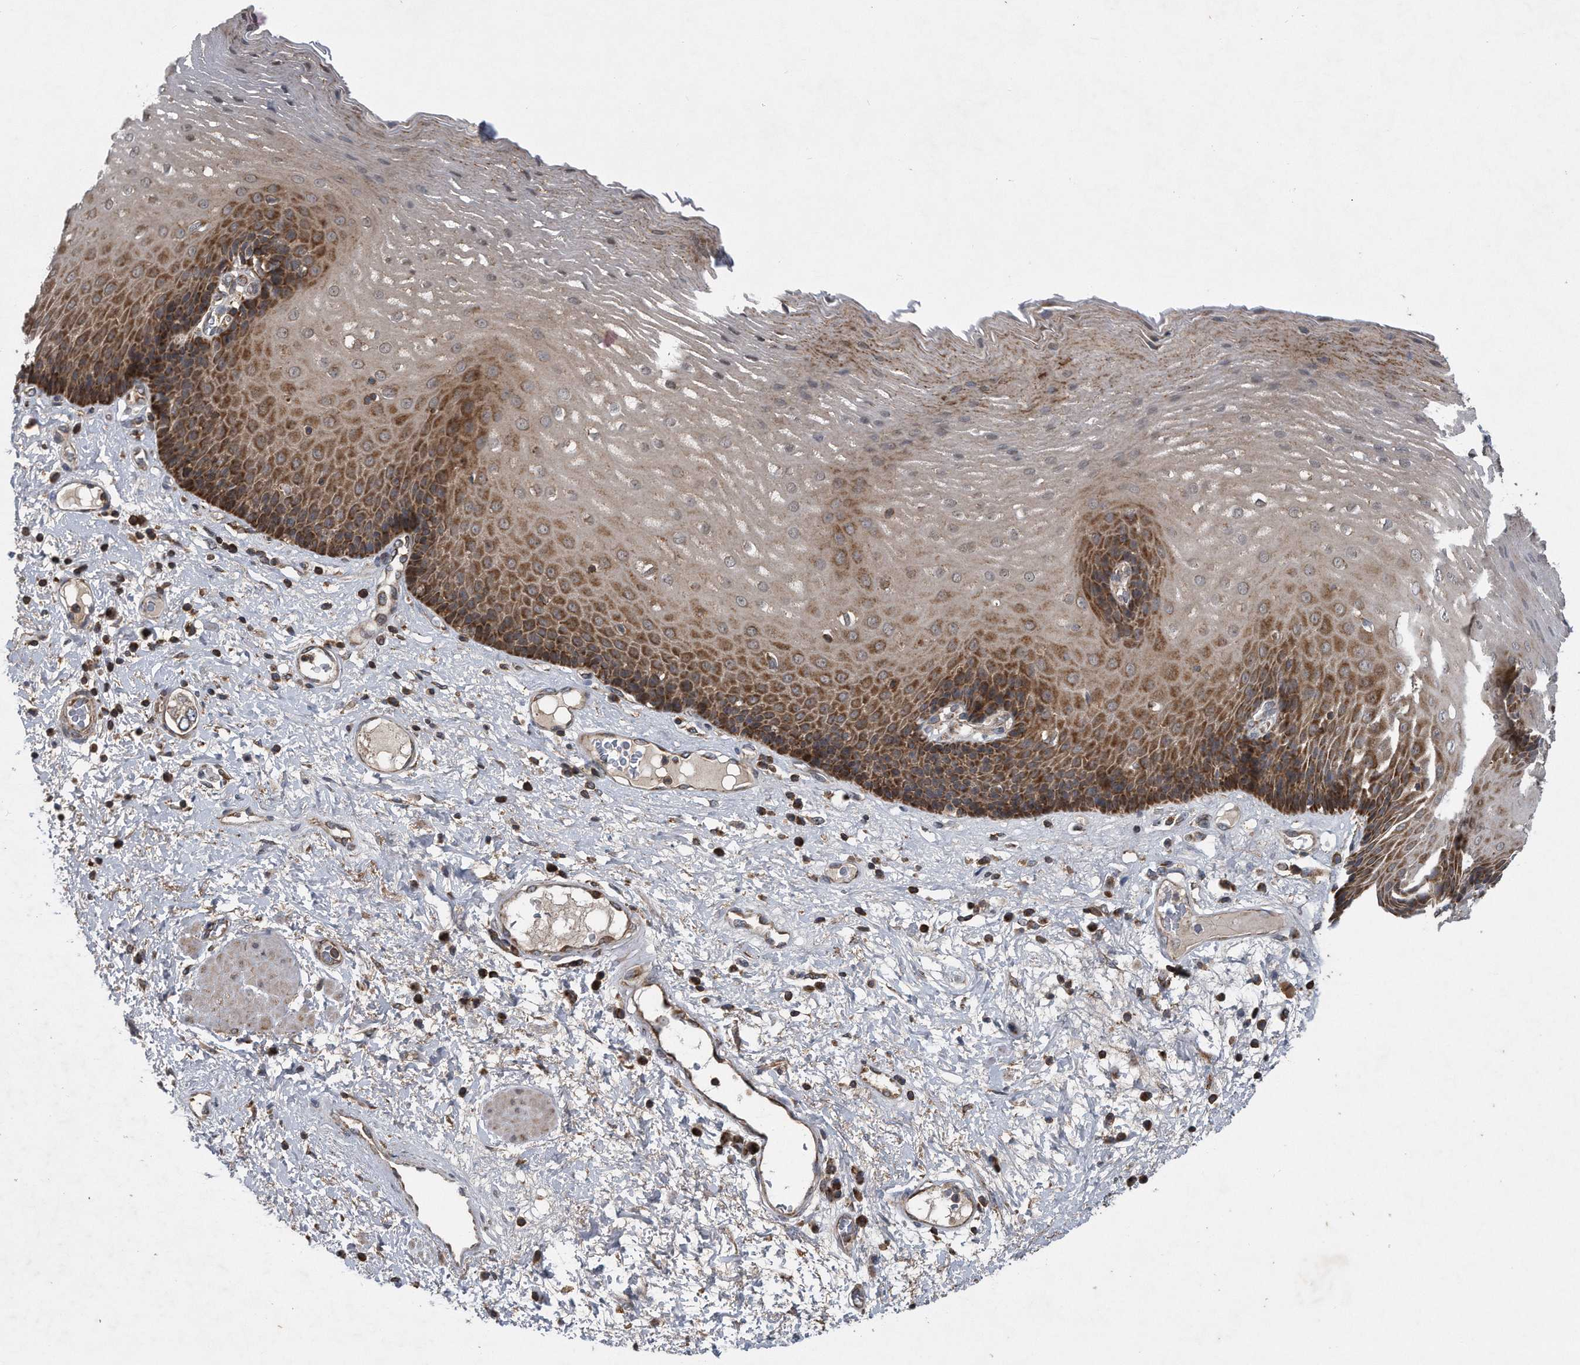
{"staining": {"intensity": "moderate", "quantity": ">75%", "location": "cytoplasmic/membranous"}, "tissue": "esophagus", "cell_type": "Squamous epithelial cells", "image_type": "normal", "snomed": [{"axis": "morphology", "description": "Normal tissue, NOS"}, {"axis": "morphology", "description": "Adenocarcinoma, NOS"}, {"axis": "topography", "description": "Esophagus"}], "caption": "A medium amount of moderate cytoplasmic/membranous staining is identified in about >75% of squamous epithelial cells in normal esophagus. (Brightfield microscopy of DAB IHC at high magnification).", "gene": "ALPK2", "patient": {"sex": "male", "age": 62}}